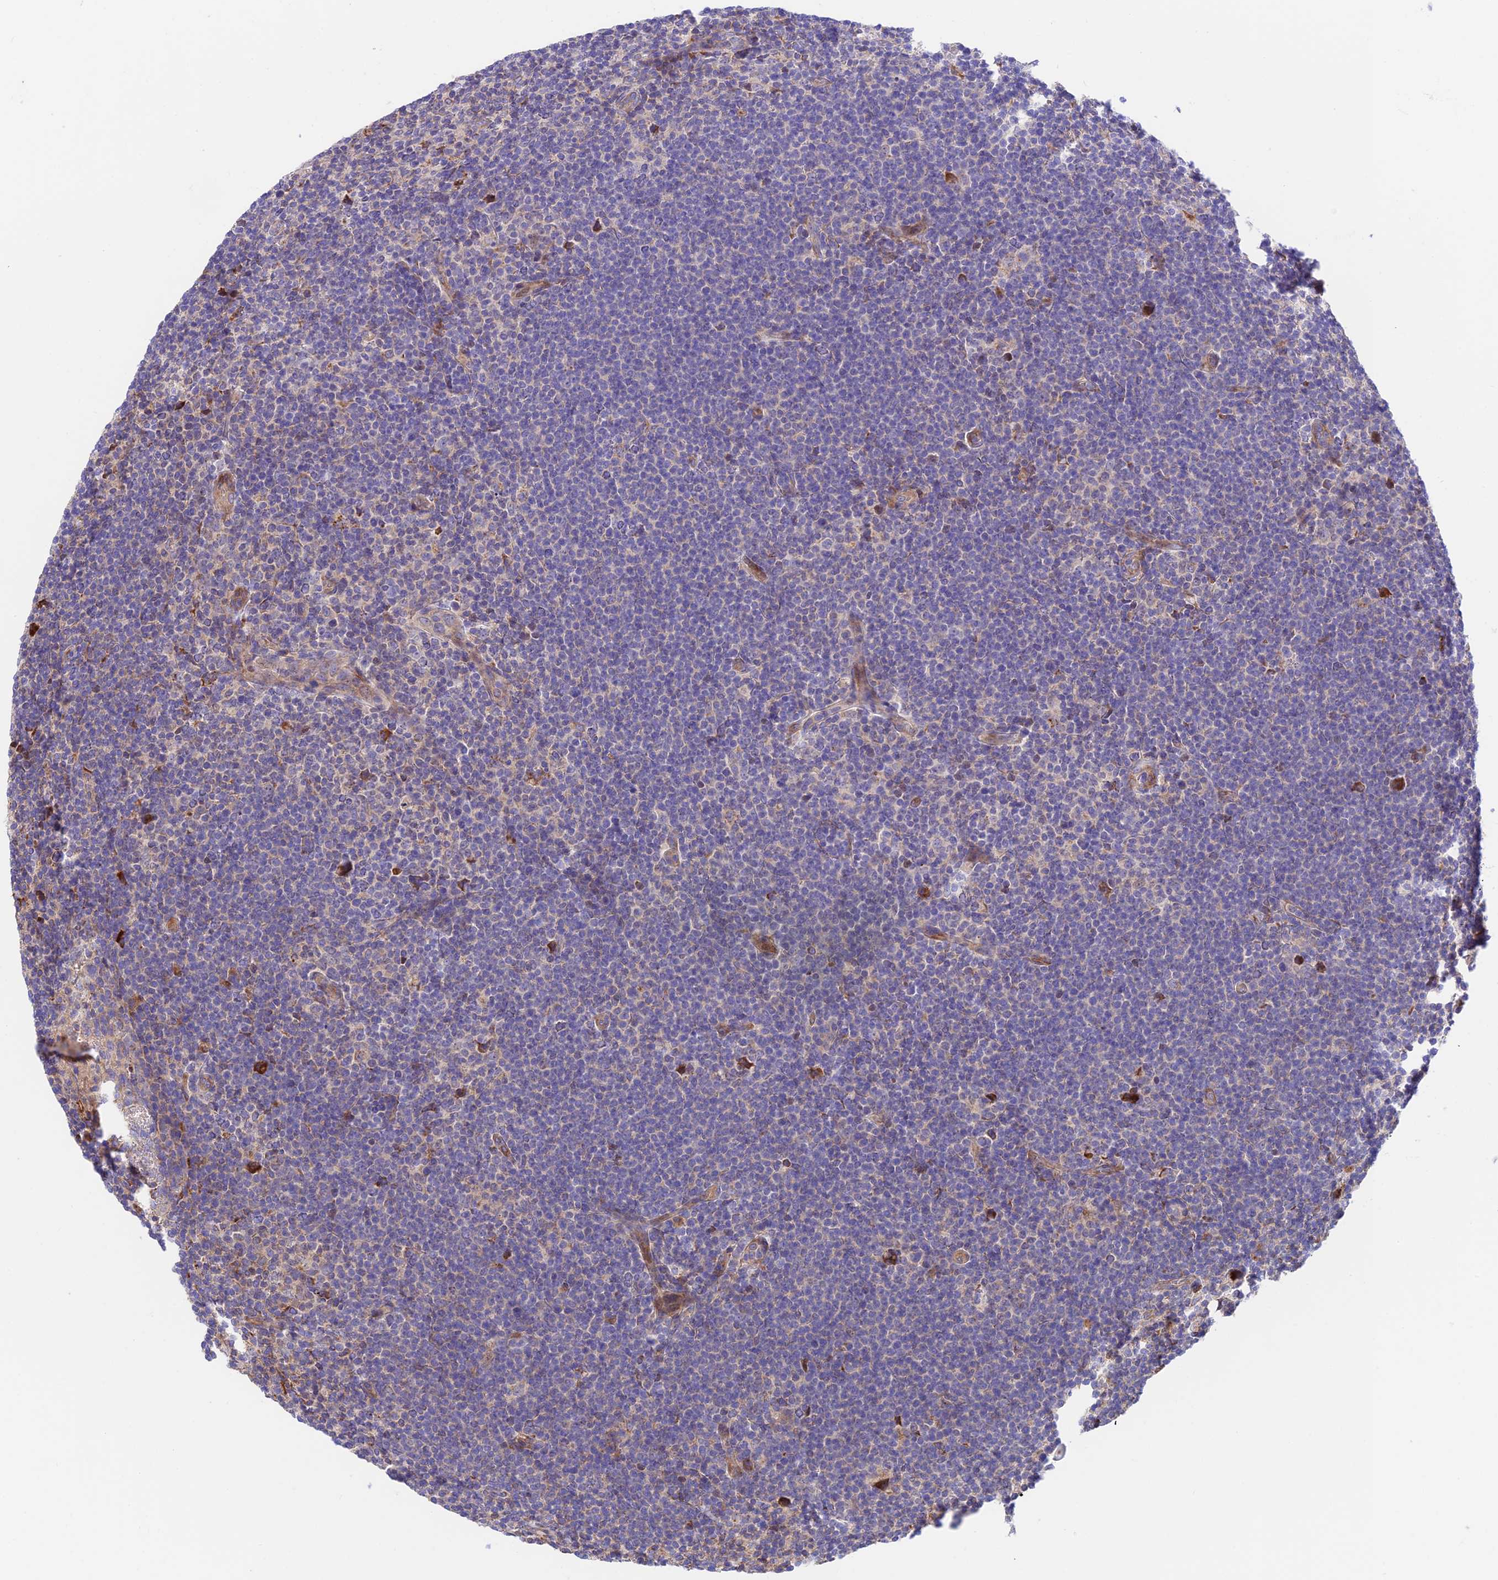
{"staining": {"intensity": "moderate", "quantity": "25%-75%", "location": "cytoplasmic/membranous"}, "tissue": "lymphoma", "cell_type": "Tumor cells", "image_type": "cancer", "snomed": [{"axis": "morphology", "description": "Hodgkin's disease, NOS"}, {"axis": "topography", "description": "Lymph node"}], "caption": "Protein expression analysis of Hodgkin's disease exhibits moderate cytoplasmic/membranous staining in approximately 25%-75% of tumor cells.", "gene": "VPS13C", "patient": {"sex": "female", "age": 57}}